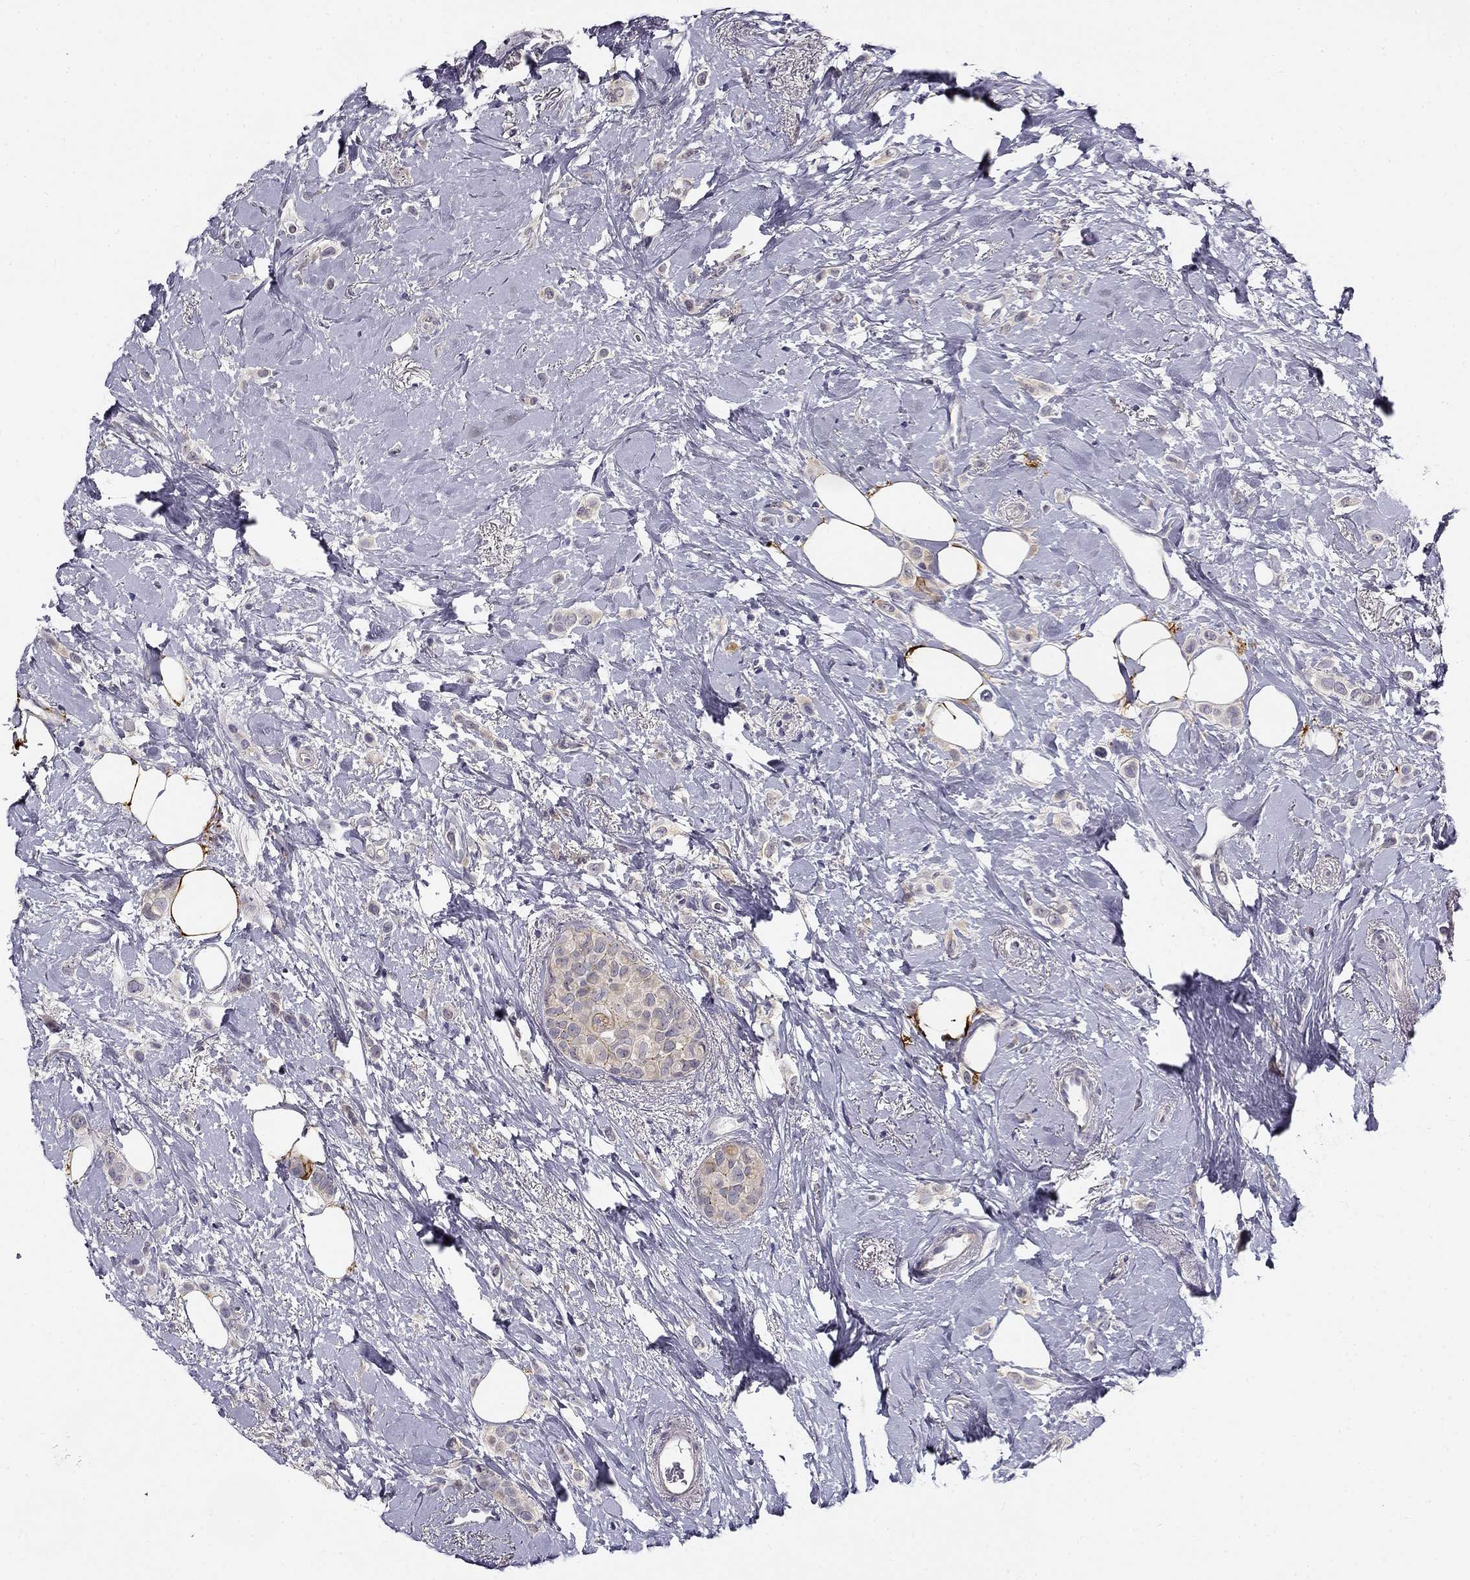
{"staining": {"intensity": "negative", "quantity": "none", "location": "none"}, "tissue": "breast cancer", "cell_type": "Tumor cells", "image_type": "cancer", "snomed": [{"axis": "morphology", "description": "Lobular carcinoma"}, {"axis": "topography", "description": "Breast"}], "caption": "Tumor cells show no significant protein staining in breast cancer (lobular carcinoma).", "gene": "CNR1", "patient": {"sex": "female", "age": 66}}